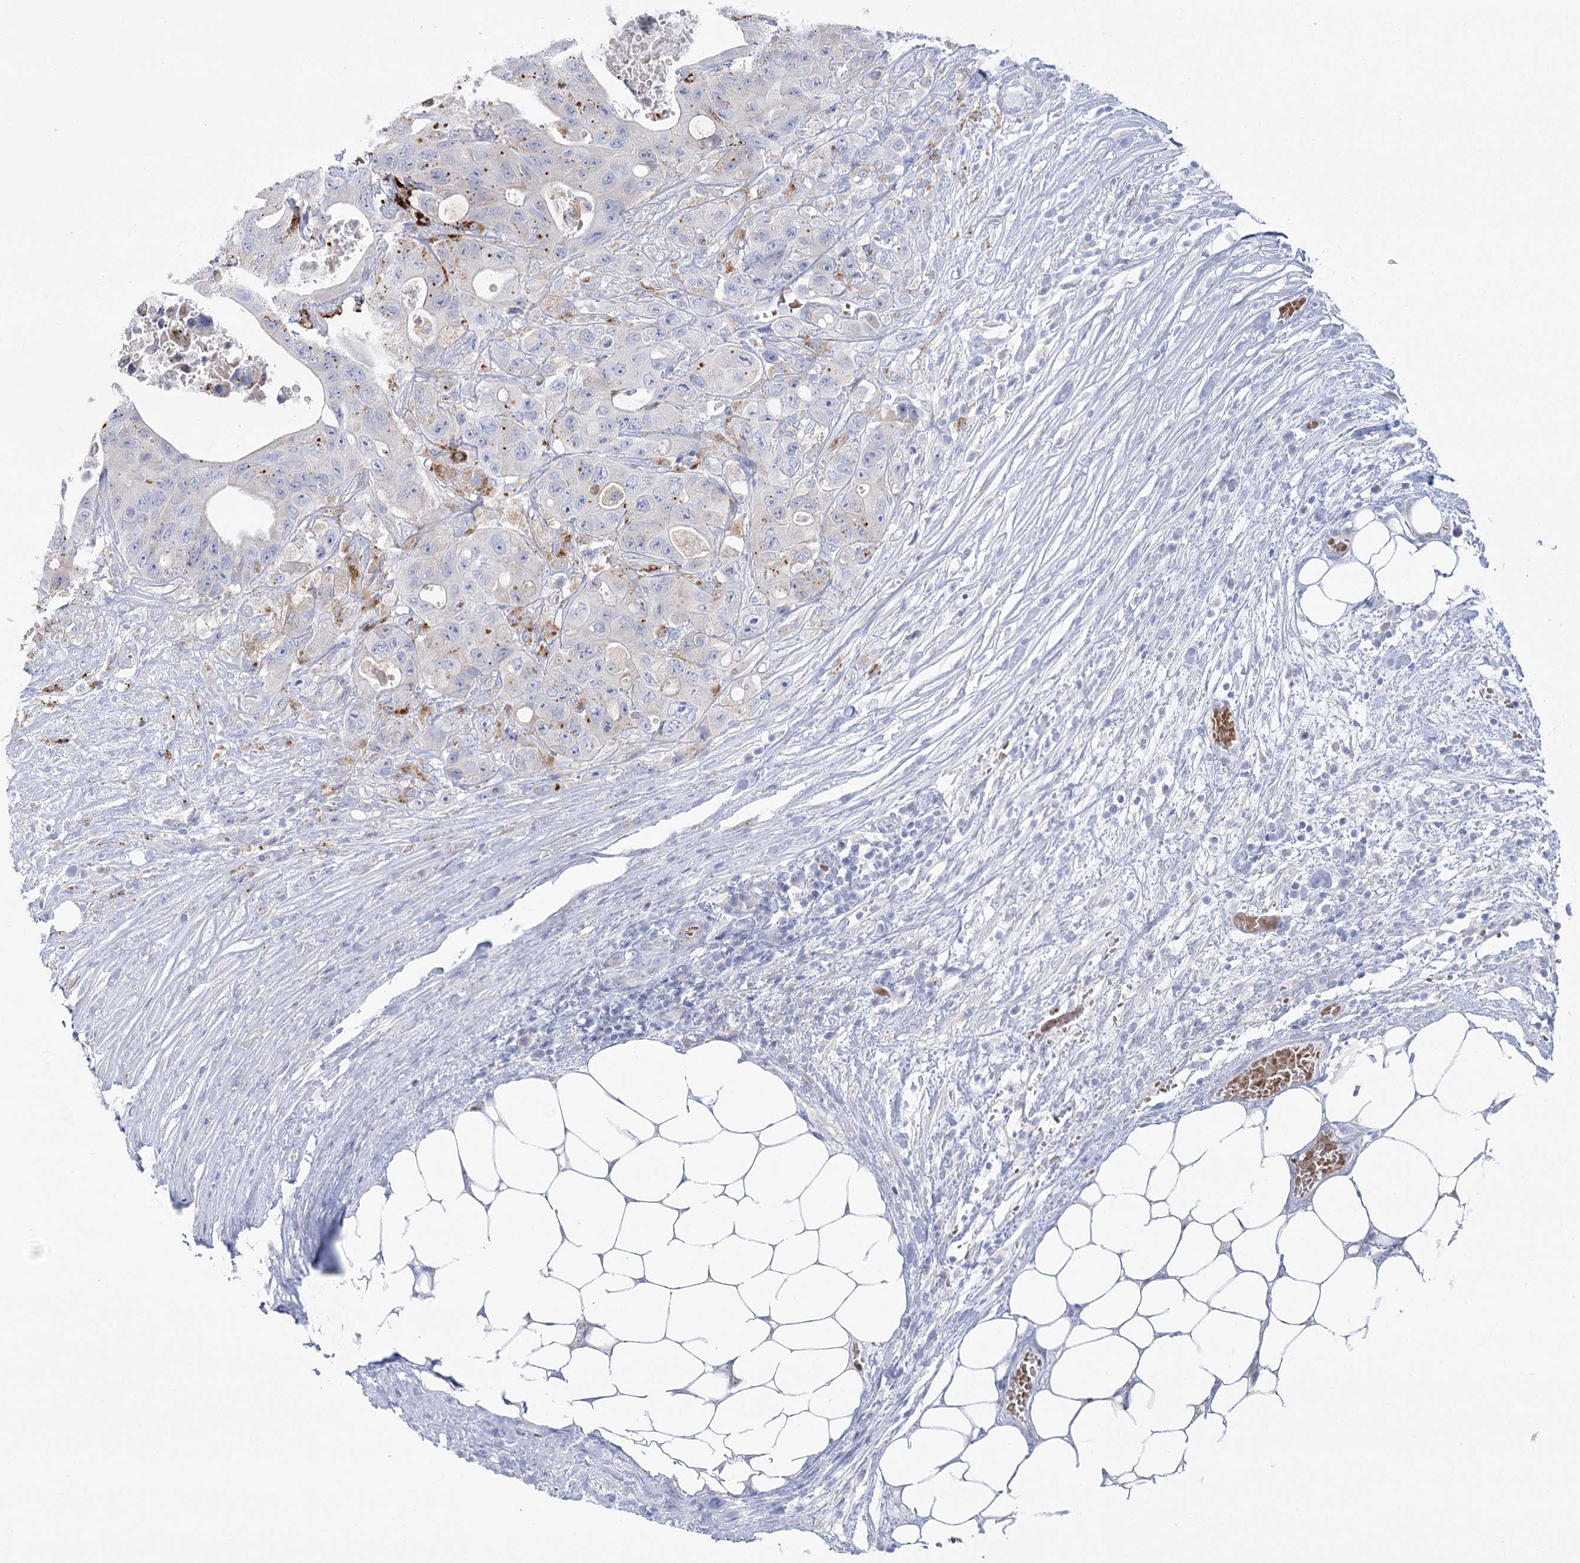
{"staining": {"intensity": "moderate", "quantity": "<25%", "location": "cytoplasmic/membranous"}, "tissue": "colorectal cancer", "cell_type": "Tumor cells", "image_type": "cancer", "snomed": [{"axis": "morphology", "description": "Adenocarcinoma, NOS"}, {"axis": "topography", "description": "Colon"}], "caption": "Immunohistochemistry (IHC) micrograph of colorectal adenocarcinoma stained for a protein (brown), which reveals low levels of moderate cytoplasmic/membranous expression in about <25% of tumor cells.", "gene": "SIAE", "patient": {"sex": "female", "age": 46}}